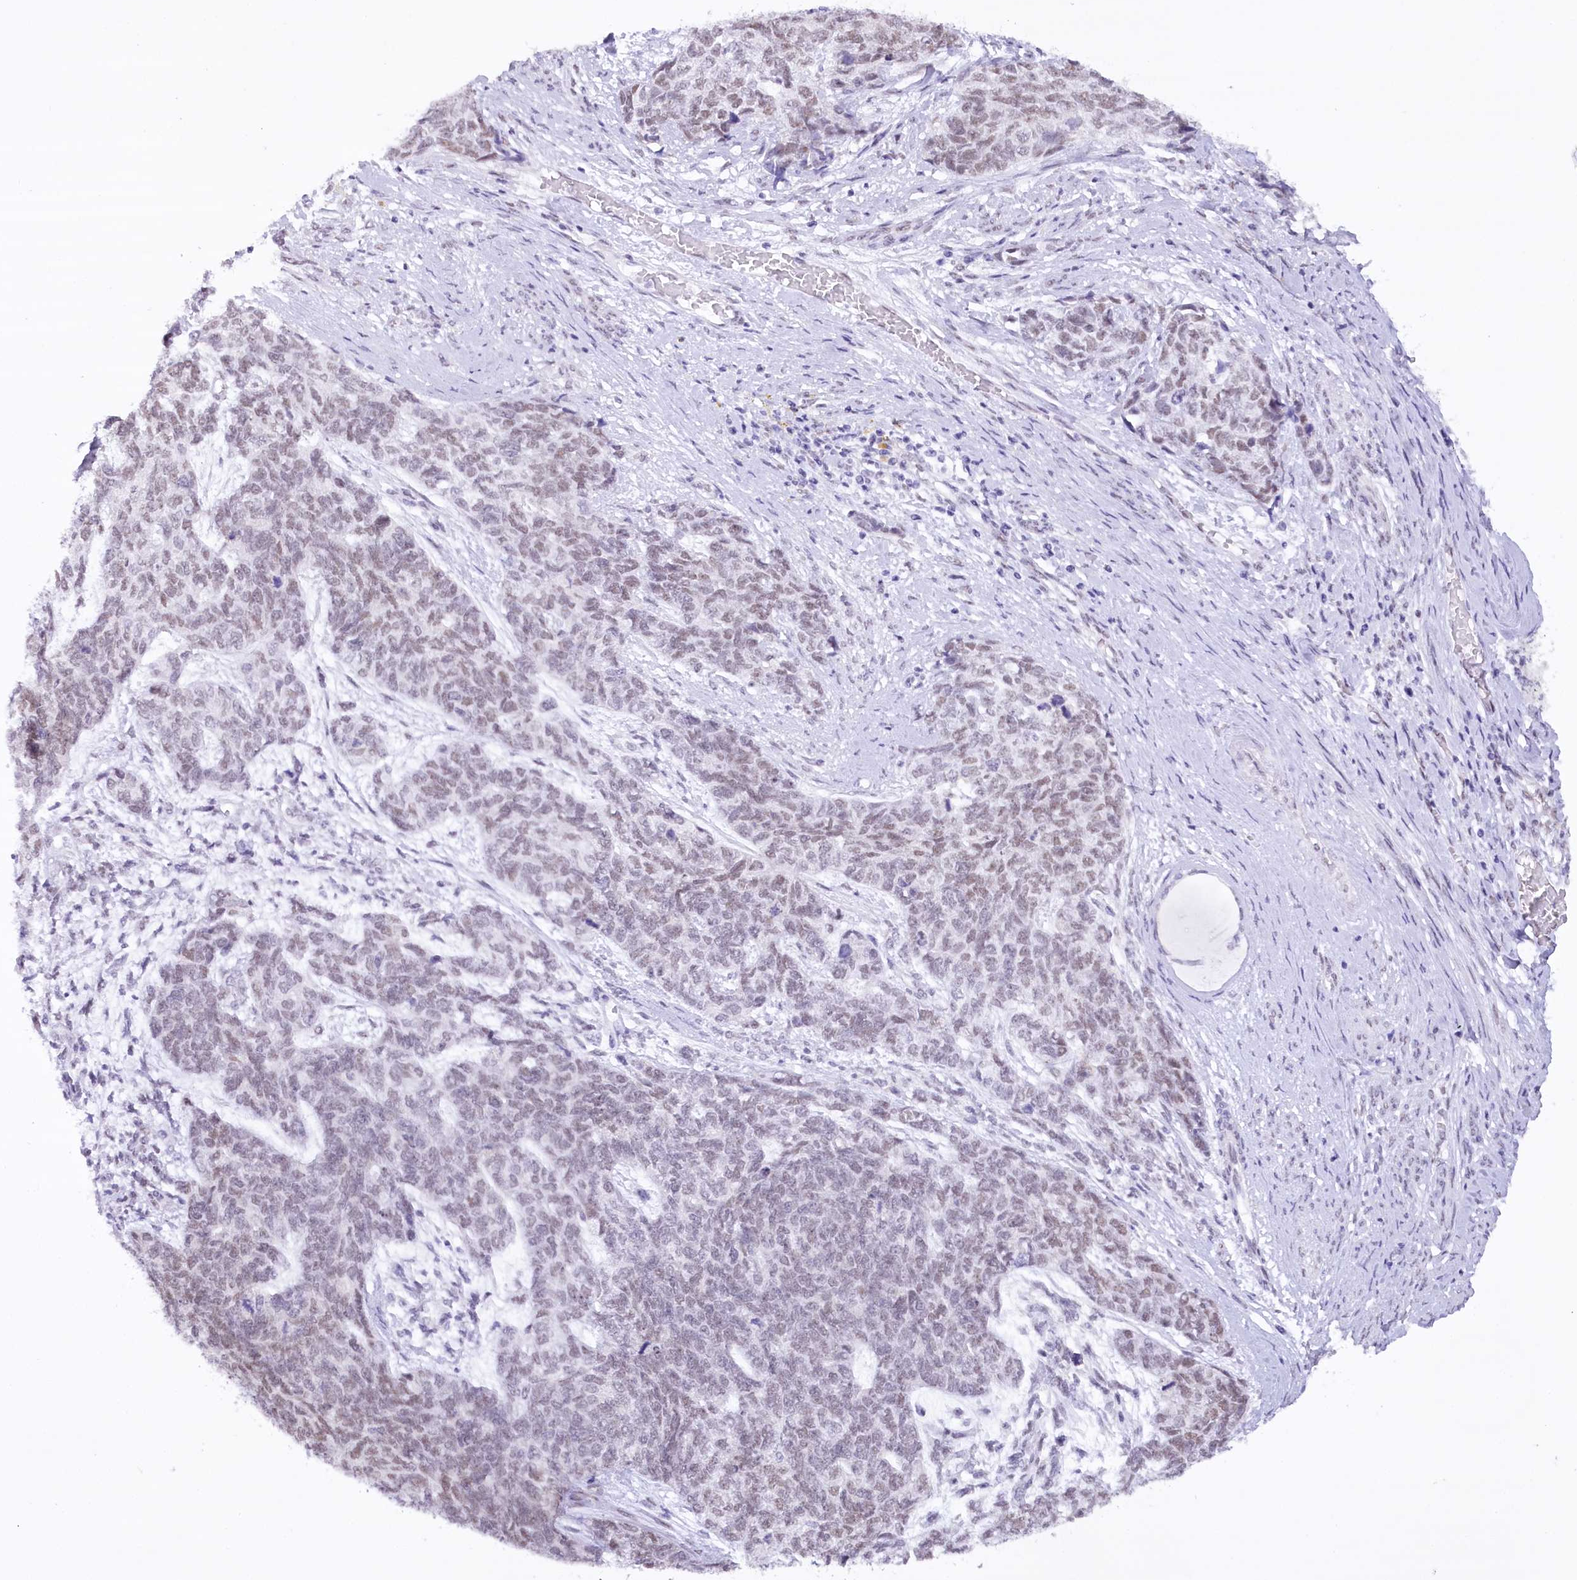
{"staining": {"intensity": "weak", "quantity": "25%-75%", "location": "nuclear"}, "tissue": "cervical cancer", "cell_type": "Tumor cells", "image_type": "cancer", "snomed": [{"axis": "morphology", "description": "Squamous cell carcinoma, NOS"}, {"axis": "topography", "description": "Cervix"}], "caption": "Immunohistochemistry (IHC) (DAB) staining of cervical cancer demonstrates weak nuclear protein positivity in approximately 25%-75% of tumor cells.", "gene": "HNRNPA0", "patient": {"sex": "female", "age": 63}}